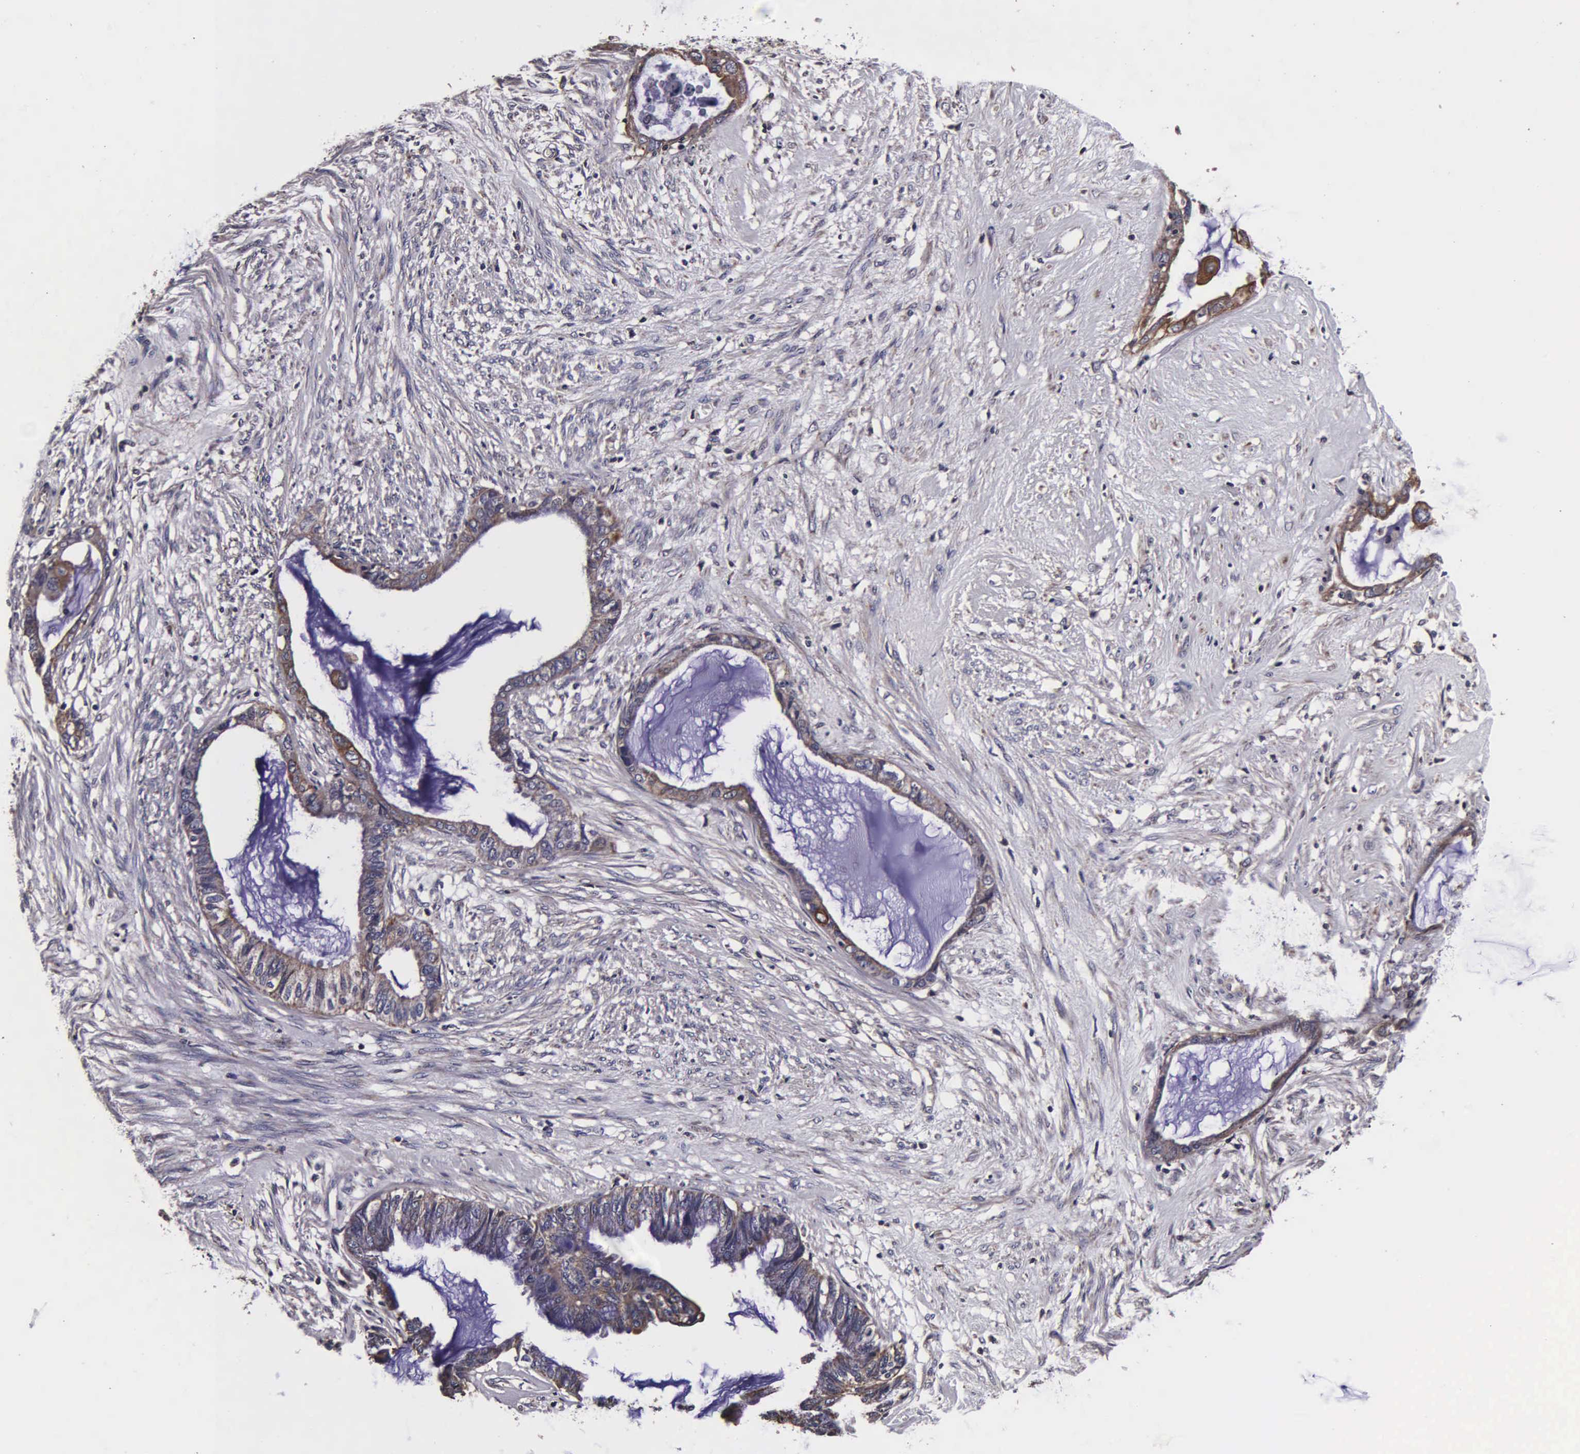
{"staining": {"intensity": "weak", "quantity": ">75%", "location": "cytoplasmic/membranous"}, "tissue": "endometrial cancer", "cell_type": "Tumor cells", "image_type": "cancer", "snomed": [{"axis": "morphology", "description": "Adenocarcinoma, NOS"}, {"axis": "topography", "description": "Endometrium"}], "caption": "A brown stain shows weak cytoplasmic/membranous expression of a protein in endometrial cancer (adenocarcinoma) tumor cells. The protein is stained brown, and the nuclei are stained in blue (DAB (3,3'-diaminobenzidine) IHC with brightfield microscopy, high magnification).", "gene": "PSMA3", "patient": {"sex": "female", "age": 86}}